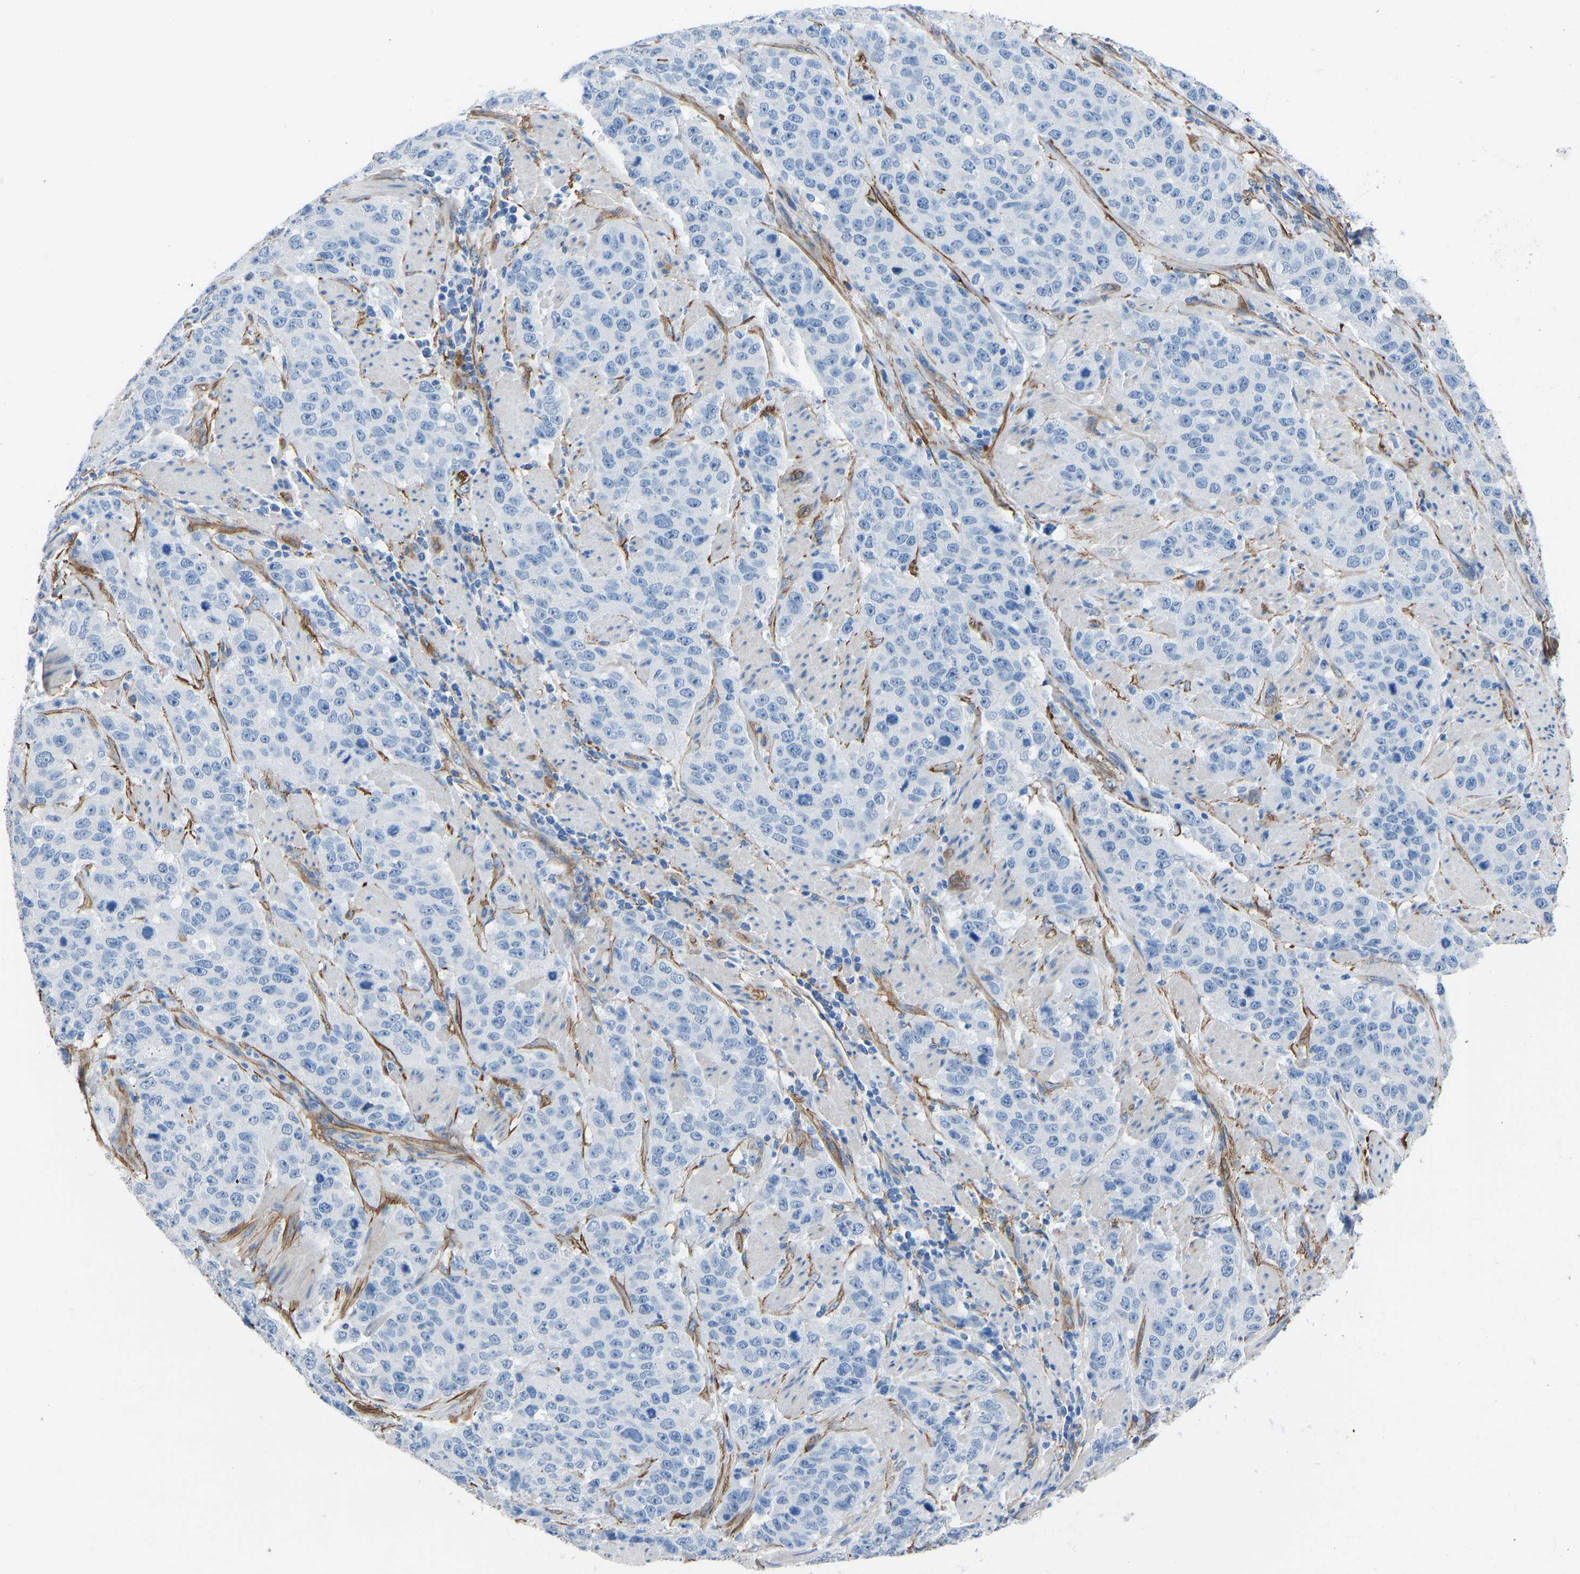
{"staining": {"intensity": "negative", "quantity": "none", "location": "none"}, "tissue": "stomach cancer", "cell_type": "Tumor cells", "image_type": "cancer", "snomed": [{"axis": "morphology", "description": "Adenocarcinoma, NOS"}, {"axis": "topography", "description": "Stomach"}], "caption": "This is a micrograph of immunohistochemistry (IHC) staining of adenocarcinoma (stomach), which shows no staining in tumor cells.", "gene": "MYH10", "patient": {"sex": "male", "age": 48}}